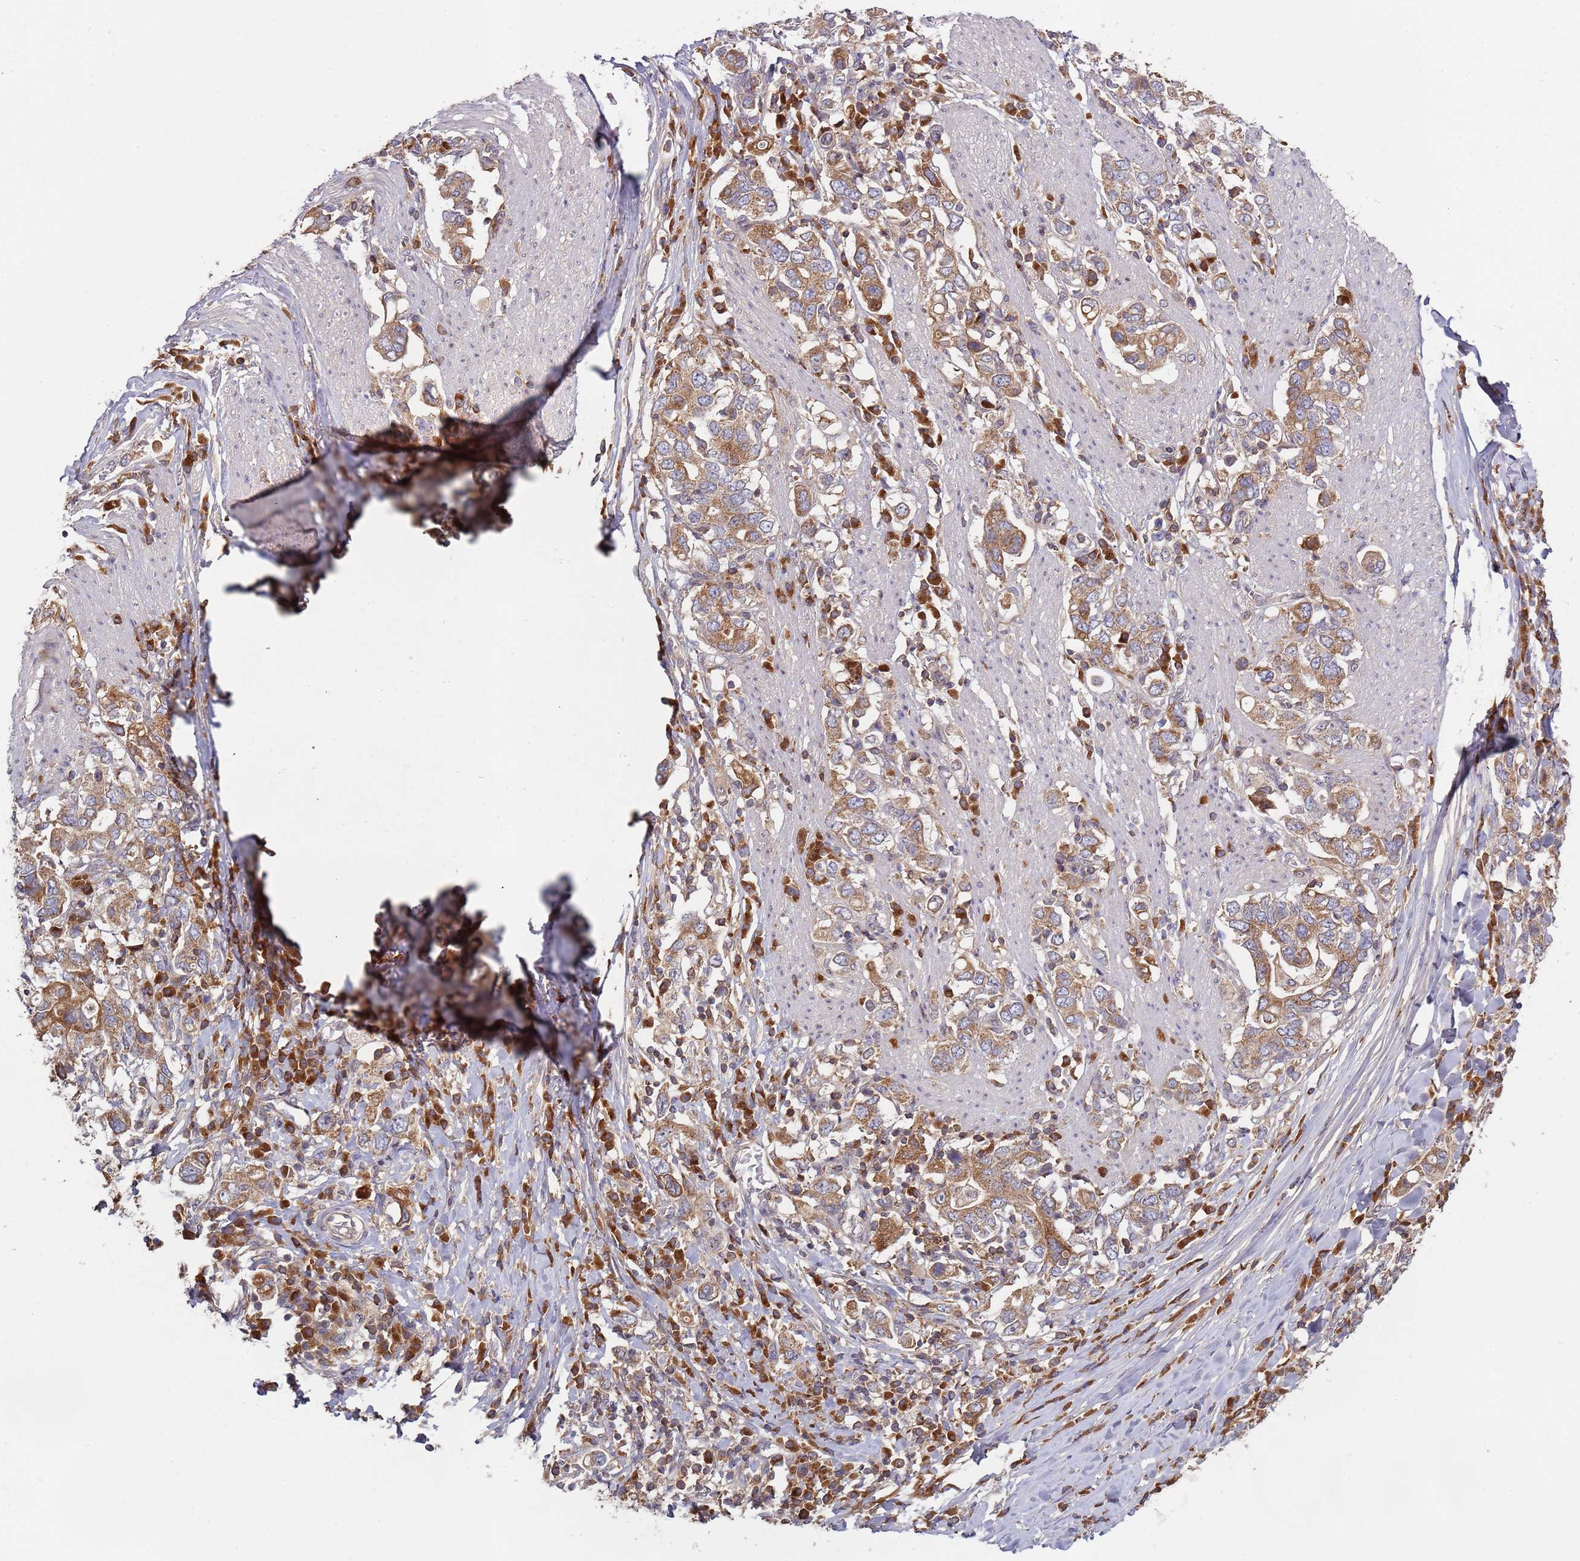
{"staining": {"intensity": "moderate", "quantity": ">75%", "location": "cytoplasmic/membranous"}, "tissue": "stomach cancer", "cell_type": "Tumor cells", "image_type": "cancer", "snomed": [{"axis": "morphology", "description": "Adenocarcinoma, NOS"}, {"axis": "topography", "description": "Stomach, upper"}, {"axis": "topography", "description": "Stomach"}], "caption": "Stomach cancer (adenocarcinoma) stained with DAB (3,3'-diaminobenzidine) immunohistochemistry shows medium levels of moderate cytoplasmic/membranous staining in approximately >75% of tumor cells. Ihc stains the protein of interest in brown and the nuclei are stained blue.", "gene": "OR5A2", "patient": {"sex": "male", "age": 62}}